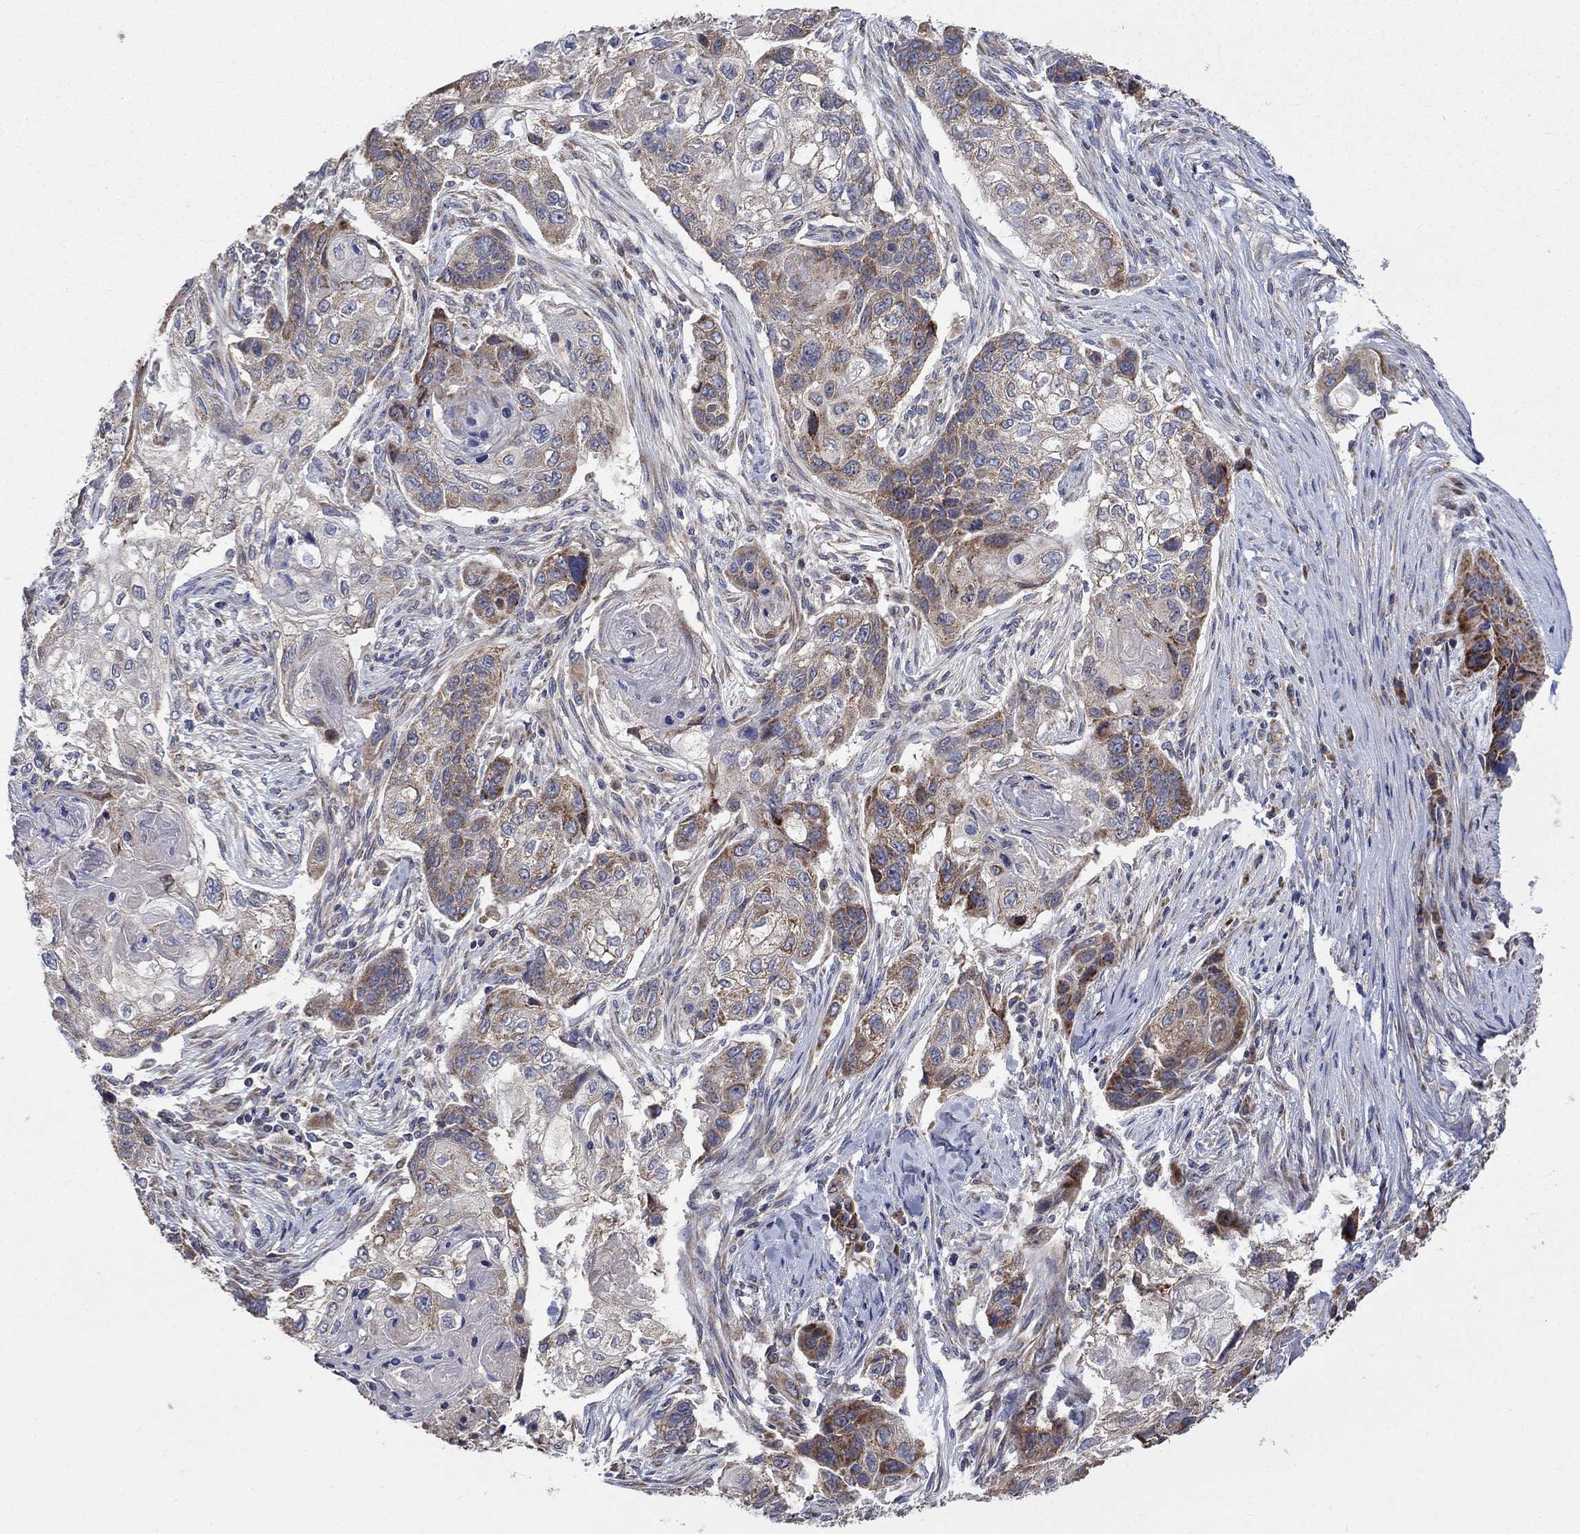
{"staining": {"intensity": "moderate", "quantity": "<25%", "location": "cytoplasmic/membranous"}, "tissue": "lung cancer", "cell_type": "Tumor cells", "image_type": "cancer", "snomed": [{"axis": "morphology", "description": "Normal tissue, NOS"}, {"axis": "morphology", "description": "Squamous cell carcinoma, NOS"}, {"axis": "topography", "description": "Bronchus"}, {"axis": "topography", "description": "Lung"}], "caption": "Immunohistochemical staining of lung squamous cell carcinoma shows low levels of moderate cytoplasmic/membranous protein positivity in about <25% of tumor cells.", "gene": "RPLP0", "patient": {"sex": "male", "age": 69}}